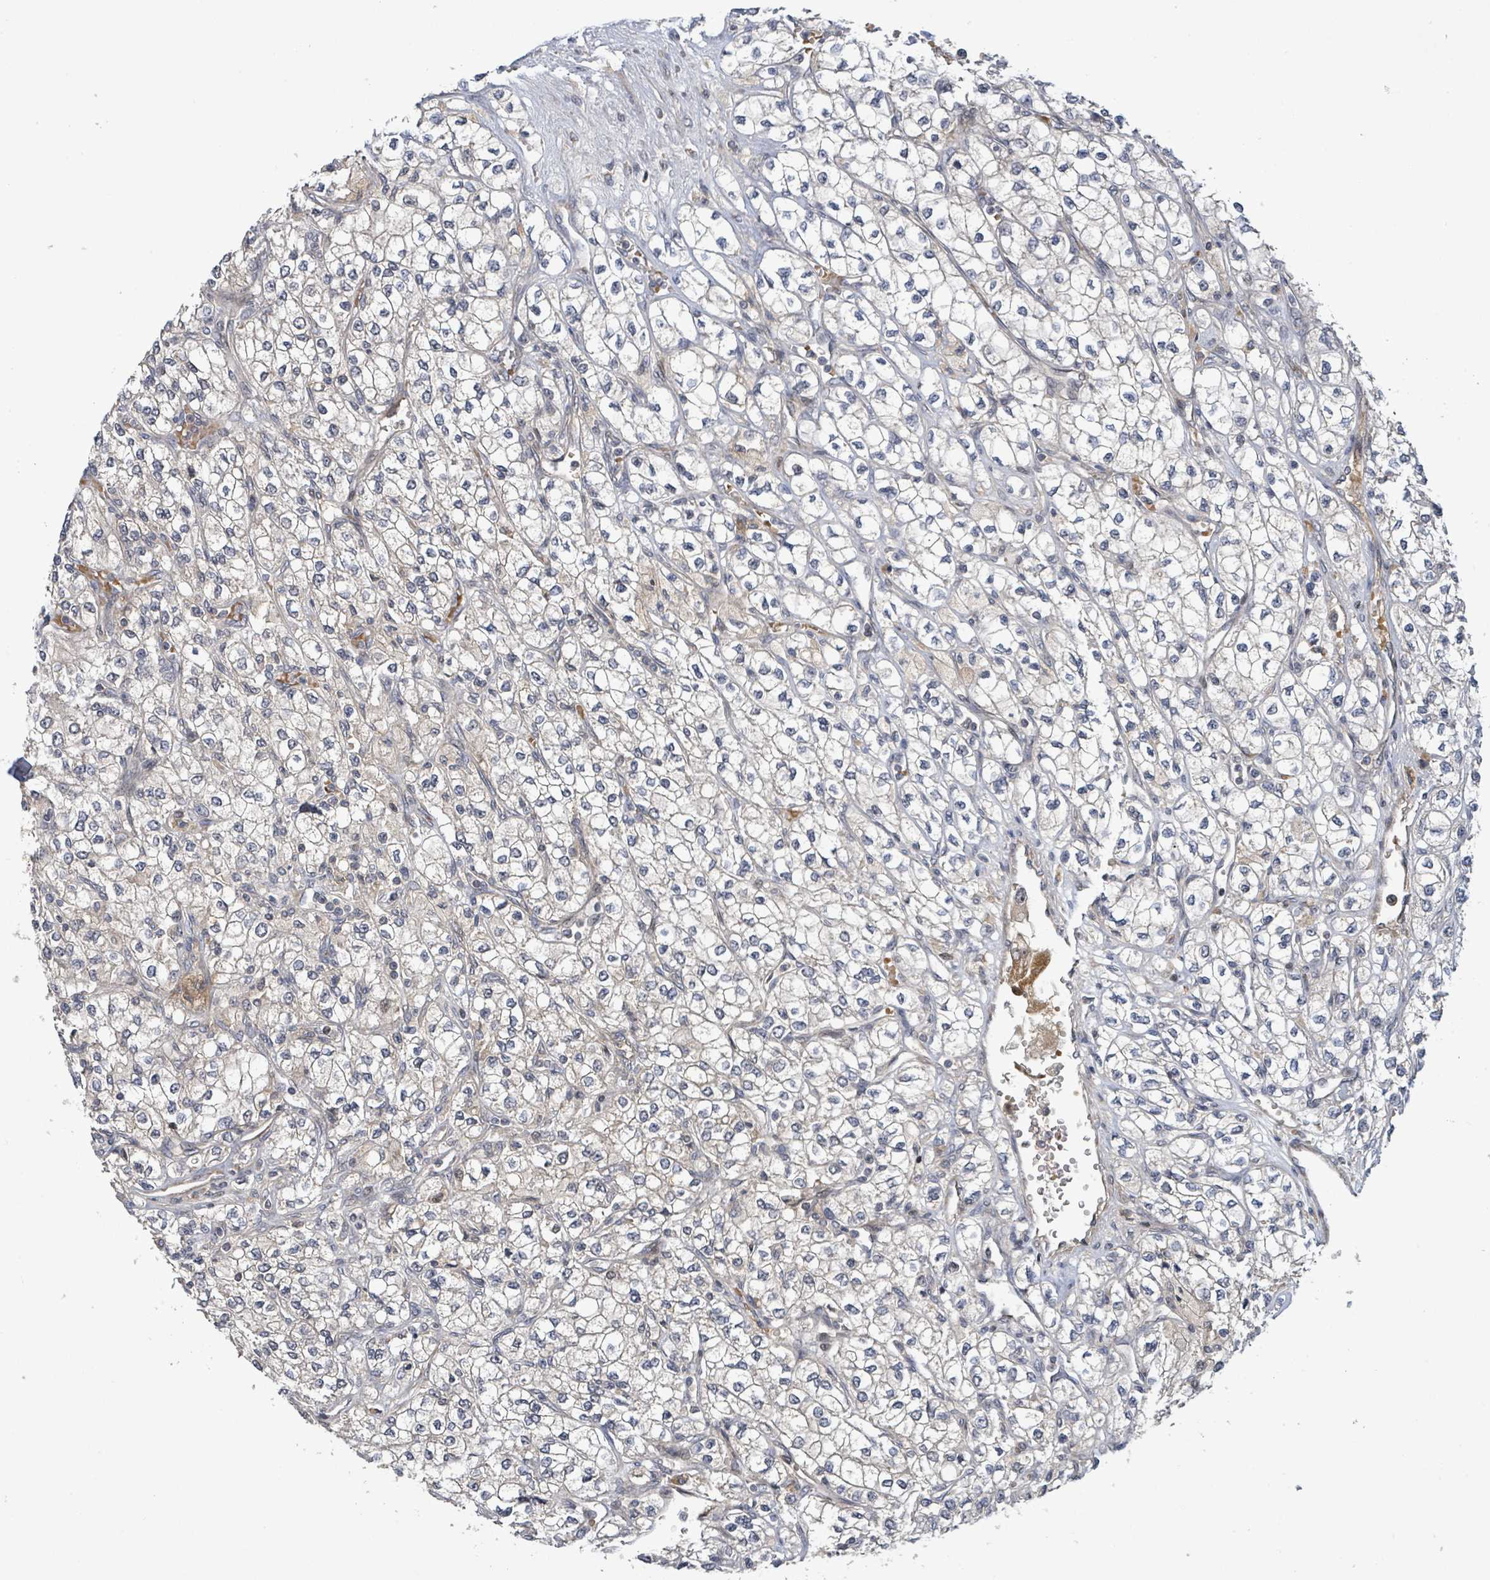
{"staining": {"intensity": "weak", "quantity": "<25%", "location": "cytoplasmic/membranous"}, "tissue": "renal cancer", "cell_type": "Tumor cells", "image_type": "cancer", "snomed": [{"axis": "morphology", "description": "Adenocarcinoma, NOS"}, {"axis": "topography", "description": "Kidney"}], "caption": "High power microscopy photomicrograph of an immunohistochemistry (IHC) histopathology image of renal cancer, revealing no significant expression in tumor cells. The staining was performed using DAB to visualize the protein expression in brown, while the nuclei were stained in blue with hematoxylin (Magnification: 20x).", "gene": "ITGA11", "patient": {"sex": "male", "age": 80}}